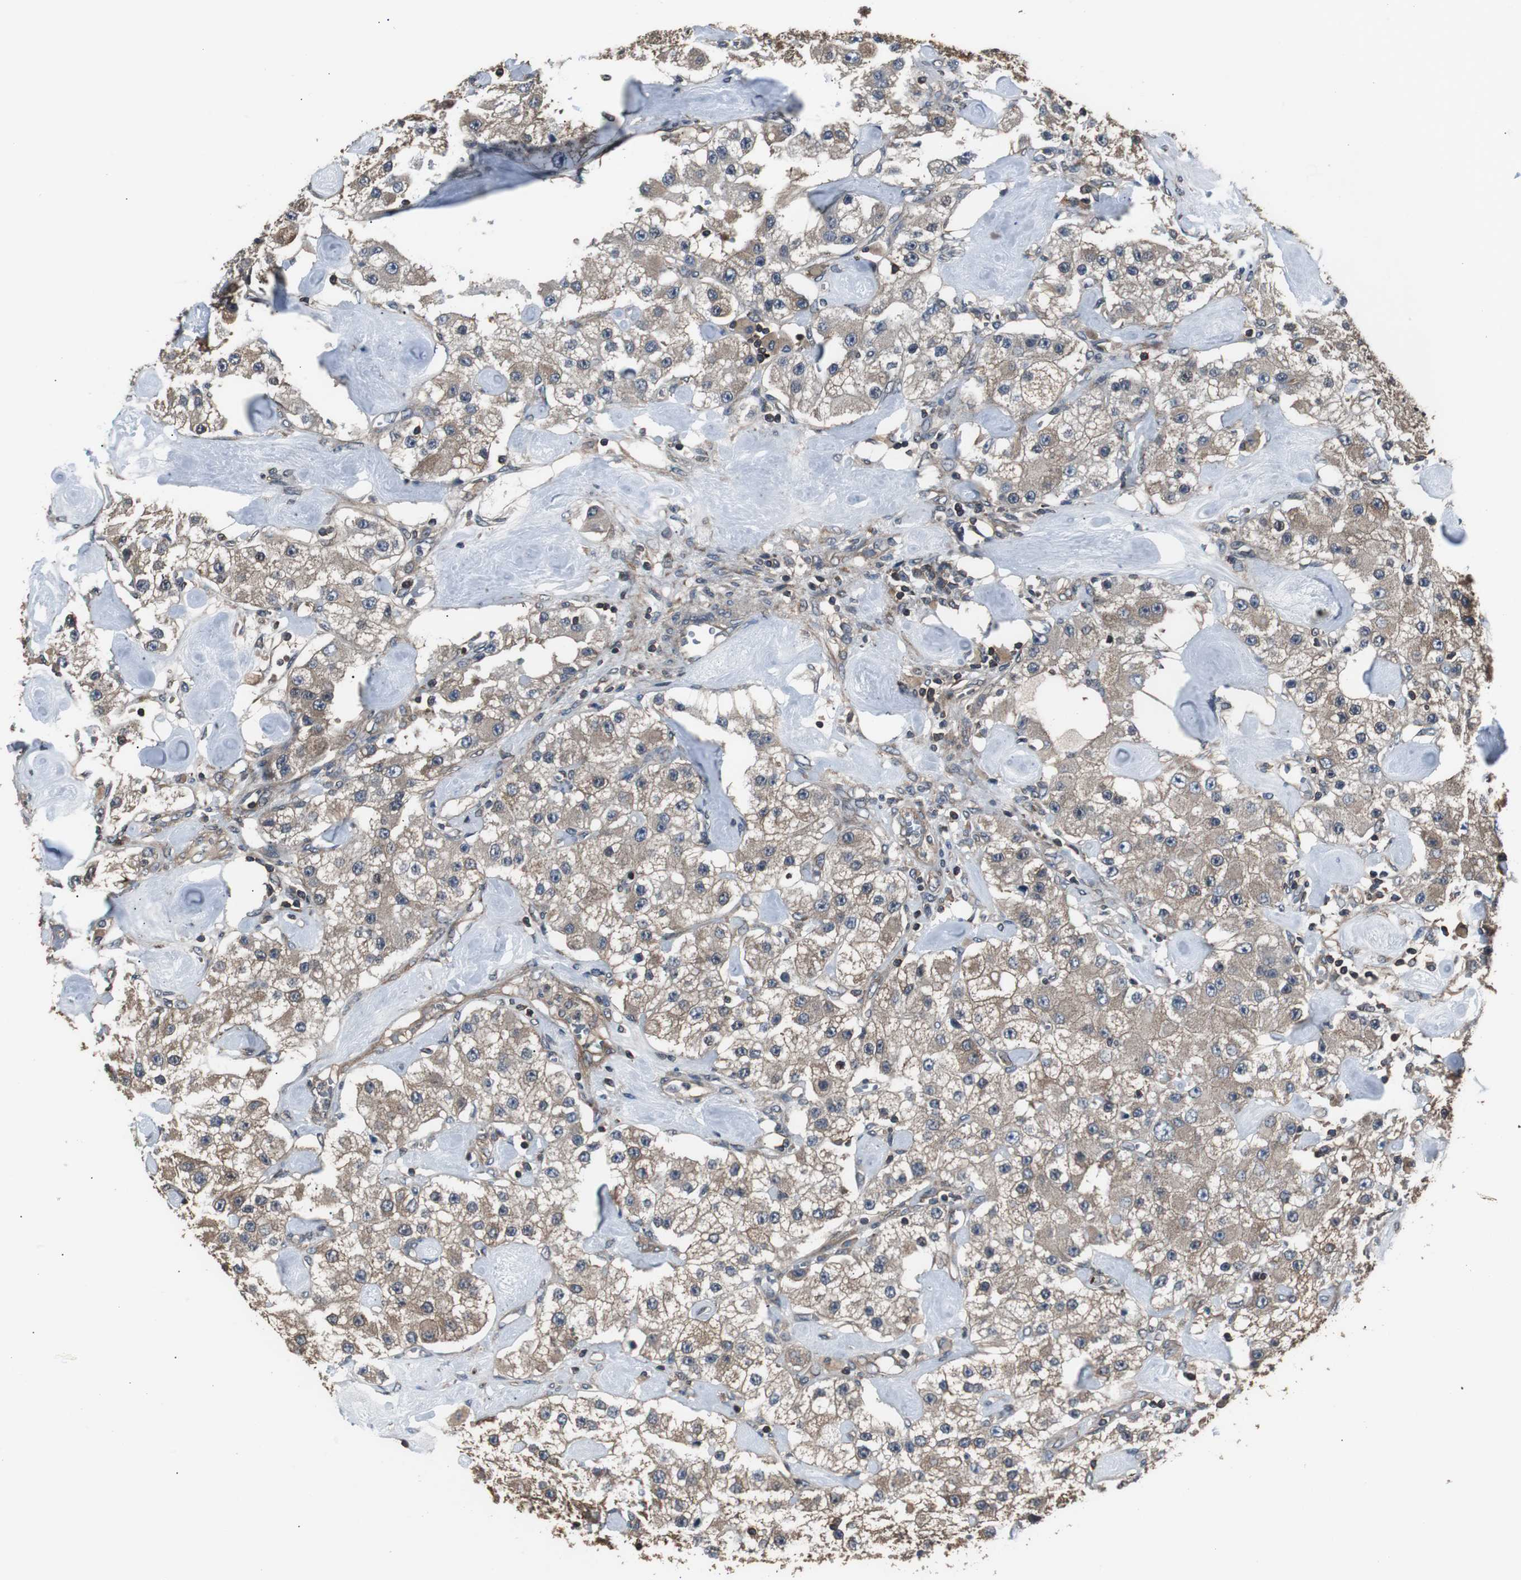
{"staining": {"intensity": "weak", "quantity": ">75%", "location": "cytoplasmic/membranous"}, "tissue": "carcinoid", "cell_type": "Tumor cells", "image_type": "cancer", "snomed": [{"axis": "morphology", "description": "Carcinoid, malignant, NOS"}, {"axis": "topography", "description": "Pancreas"}], "caption": "Immunohistochemistry (IHC) of human carcinoid shows low levels of weak cytoplasmic/membranous expression in approximately >75% of tumor cells.", "gene": "CAPNS1", "patient": {"sex": "male", "age": 41}}